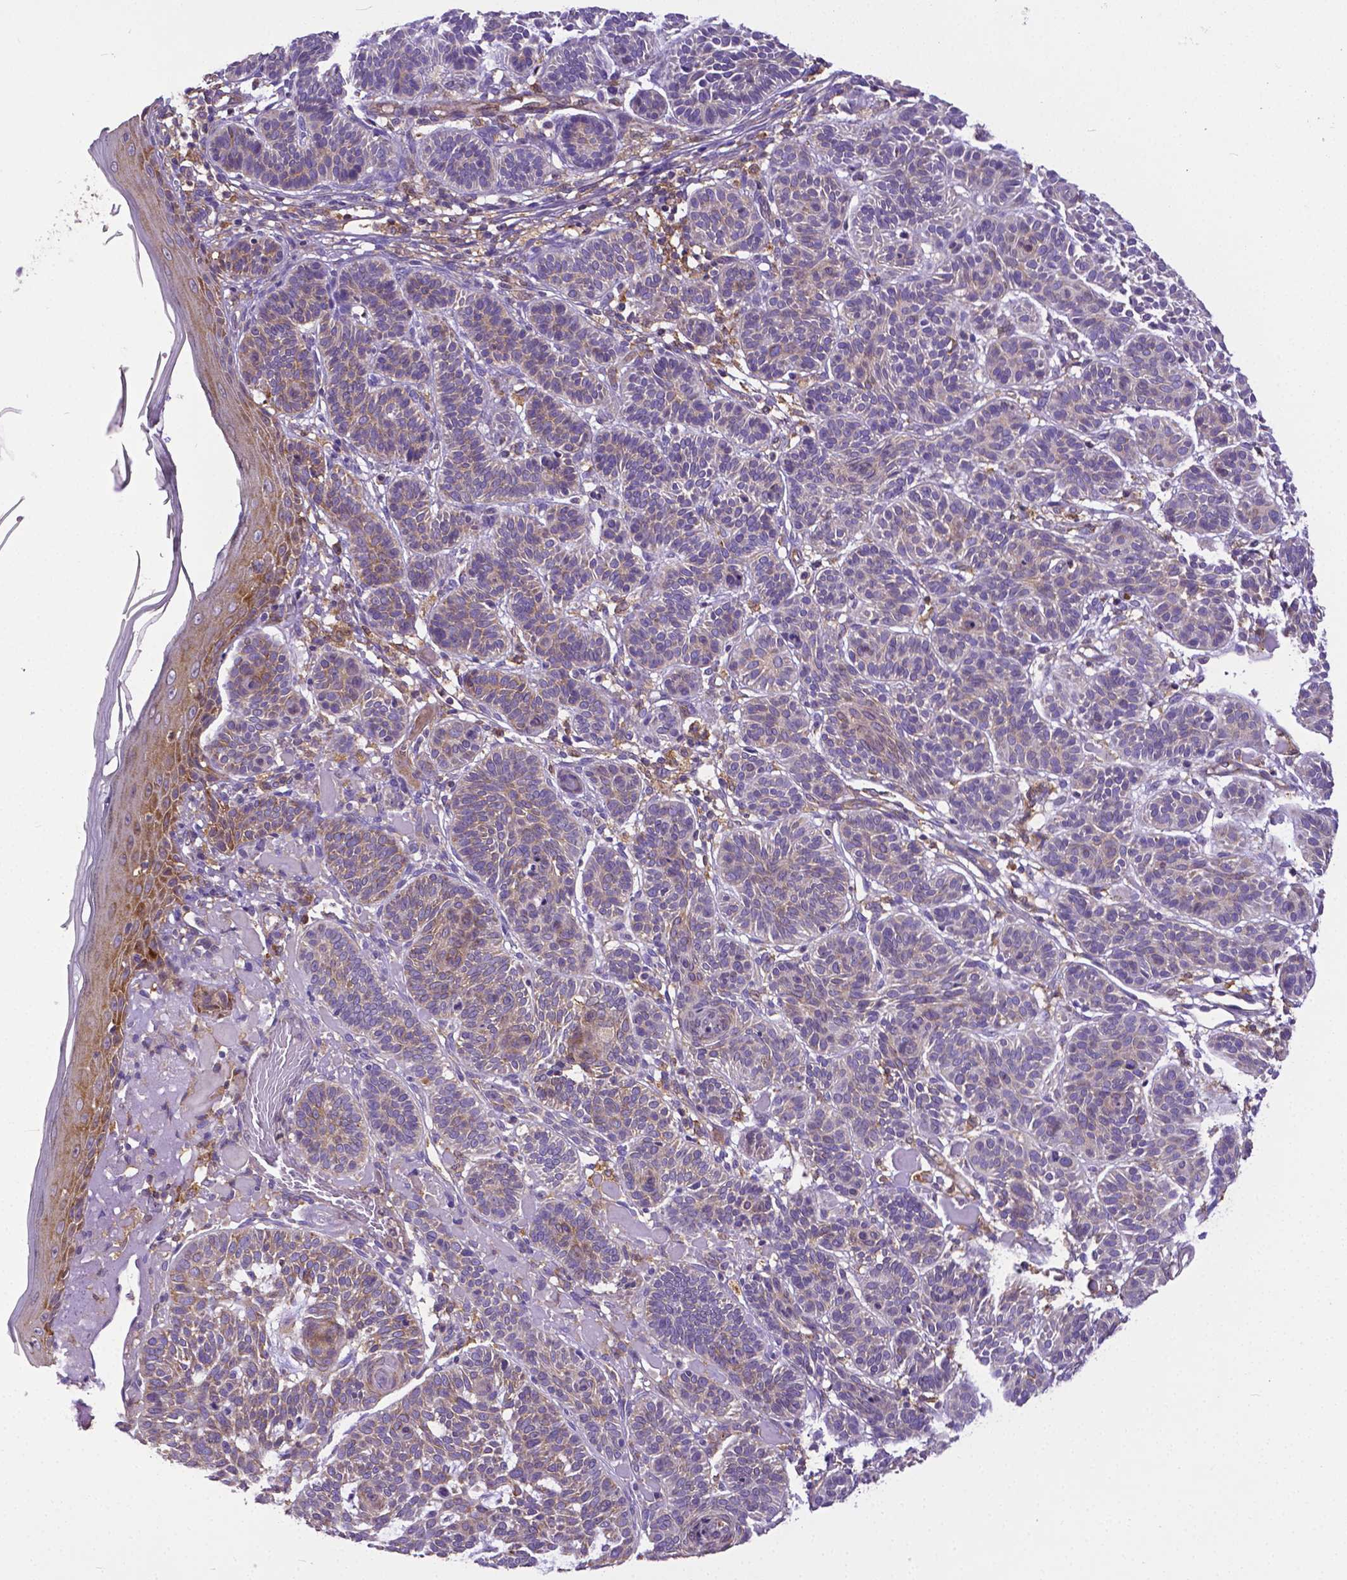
{"staining": {"intensity": "negative", "quantity": "none", "location": "none"}, "tissue": "skin cancer", "cell_type": "Tumor cells", "image_type": "cancer", "snomed": [{"axis": "morphology", "description": "Basal cell carcinoma"}, {"axis": "topography", "description": "Skin"}], "caption": "Protein analysis of basal cell carcinoma (skin) reveals no significant positivity in tumor cells.", "gene": "DICER1", "patient": {"sex": "male", "age": 85}}